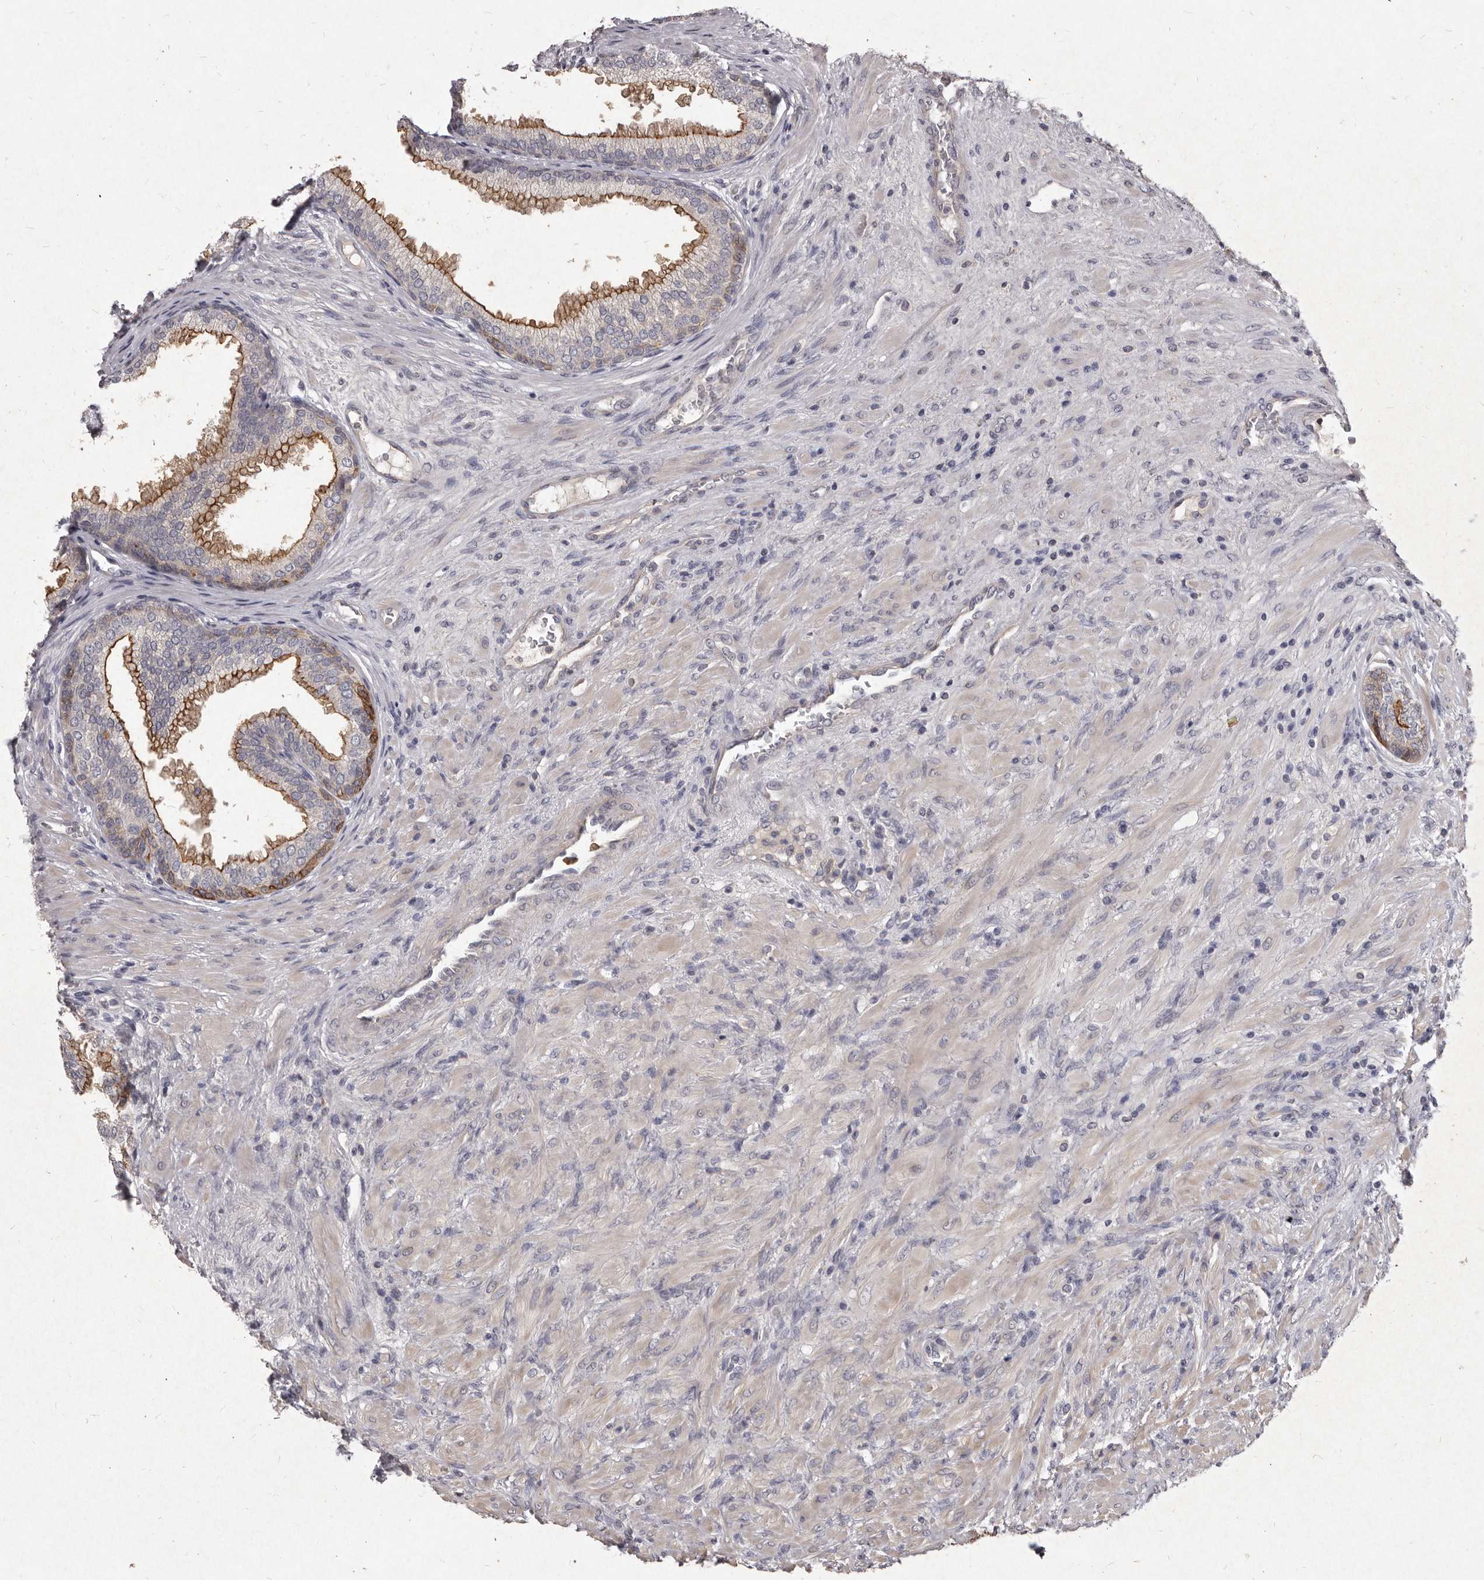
{"staining": {"intensity": "moderate", "quantity": "25%-75%", "location": "cytoplasmic/membranous"}, "tissue": "prostate", "cell_type": "Glandular cells", "image_type": "normal", "snomed": [{"axis": "morphology", "description": "Normal tissue, NOS"}, {"axis": "topography", "description": "Prostate"}], "caption": "Immunohistochemical staining of benign human prostate demonstrates 25%-75% levels of moderate cytoplasmic/membranous protein expression in approximately 25%-75% of glandular cells. (brown staining indicates protein expression, while blue staining denotes nuclei).", "gene": "GPRC5C", "patient": {"sex": "male", "age": 76}}